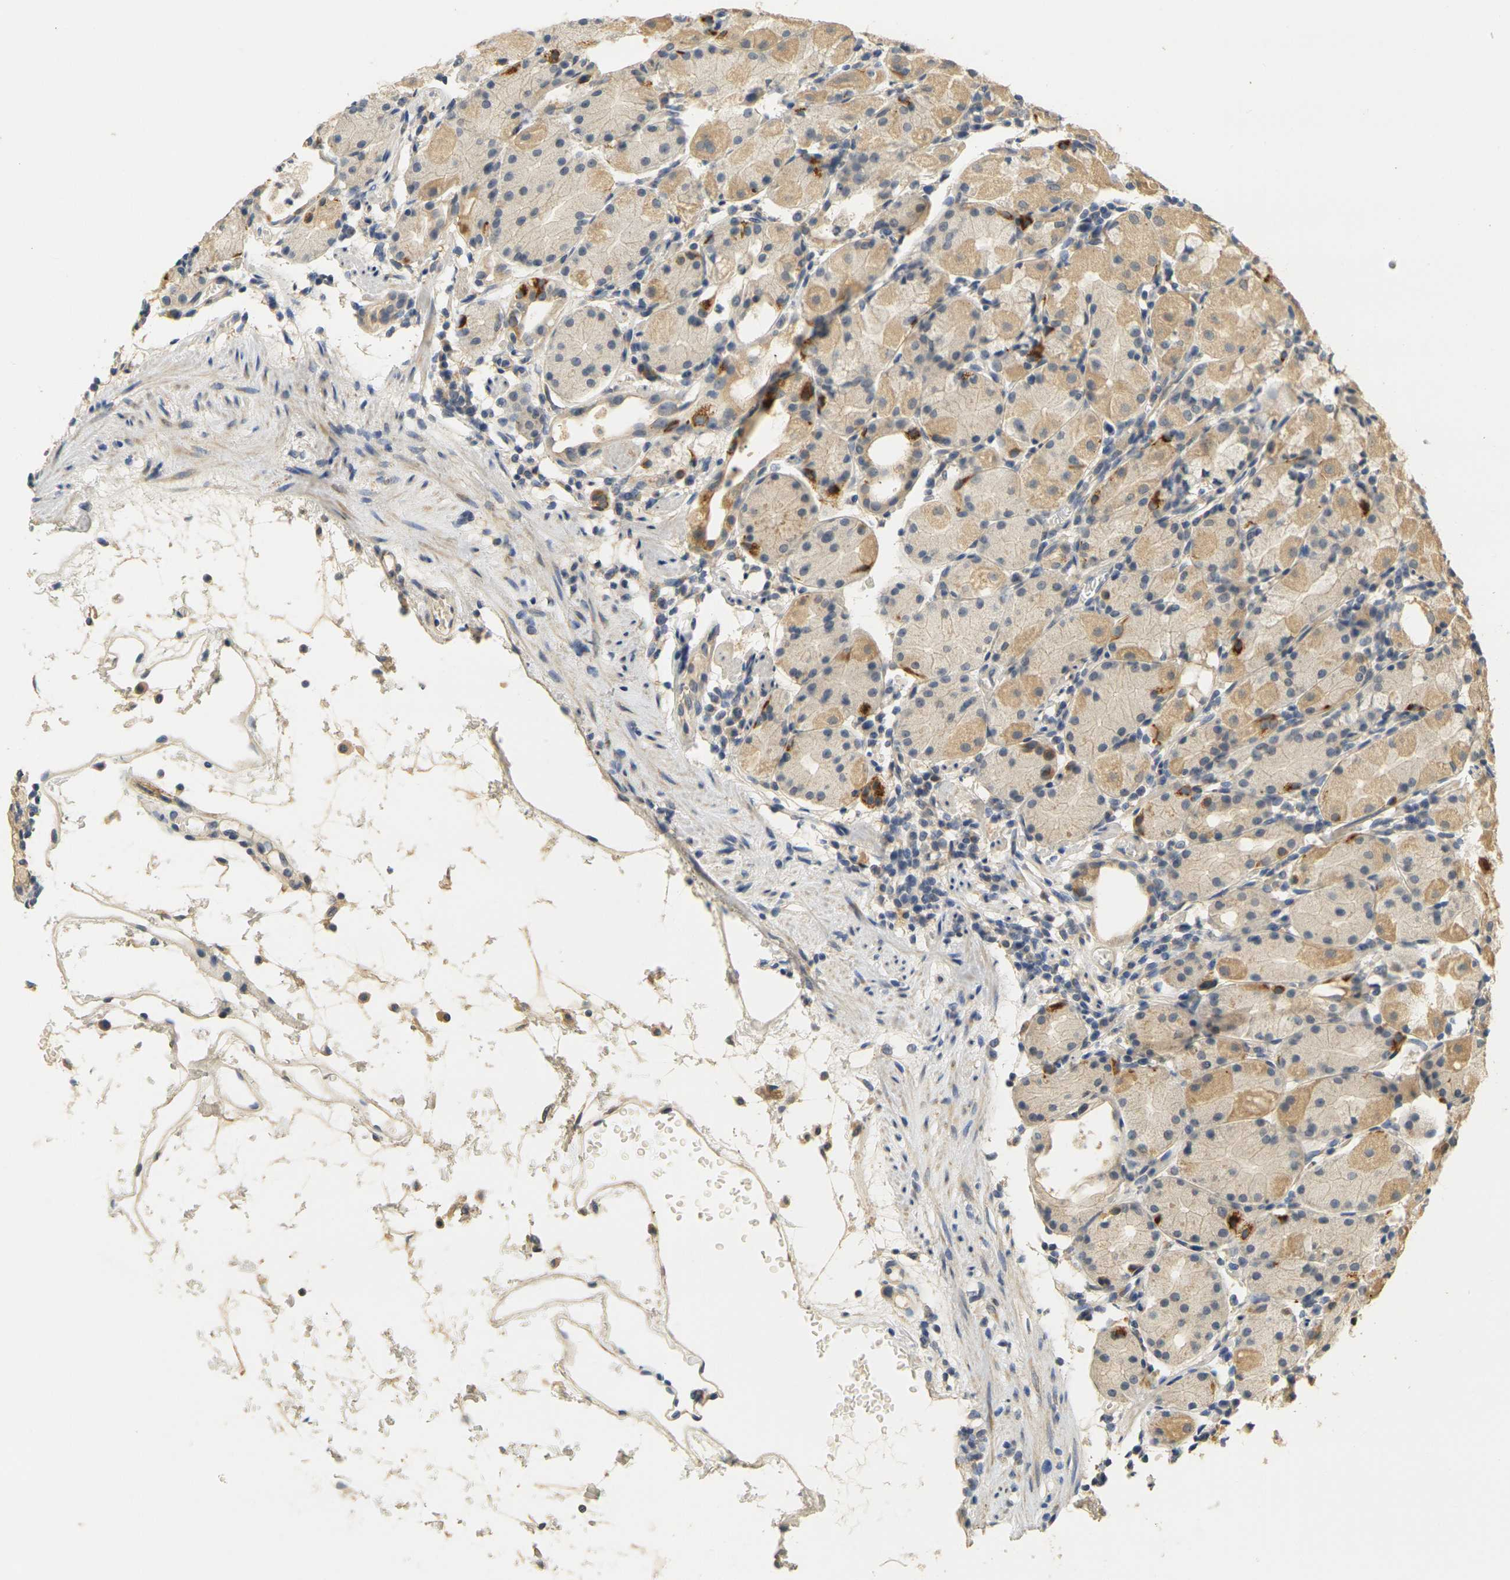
{"staining": {"intensity": "moderate", "quantity": ">75%", "location": "cytoplasmic/membranous"}, "tissue": "stomach", "cell_type": "Glandular cells", "image_type": "normal", "snomed": [{"axis": "morphology", "description": "Normal tissue, NOS"}, {"axis": "topography", "description": "Stomach"}, {"axis": "topography", "description": "Stomach, lower"}], "caption": "Immunohistochemical staining of benign stomach reveals moderate cytoplasmic/membranous protein expression in about >75% of glandular cells. Nuclei are stained in blue.", "gene": "GDAP1", "patient": {"sex": "female", "age": 75}}